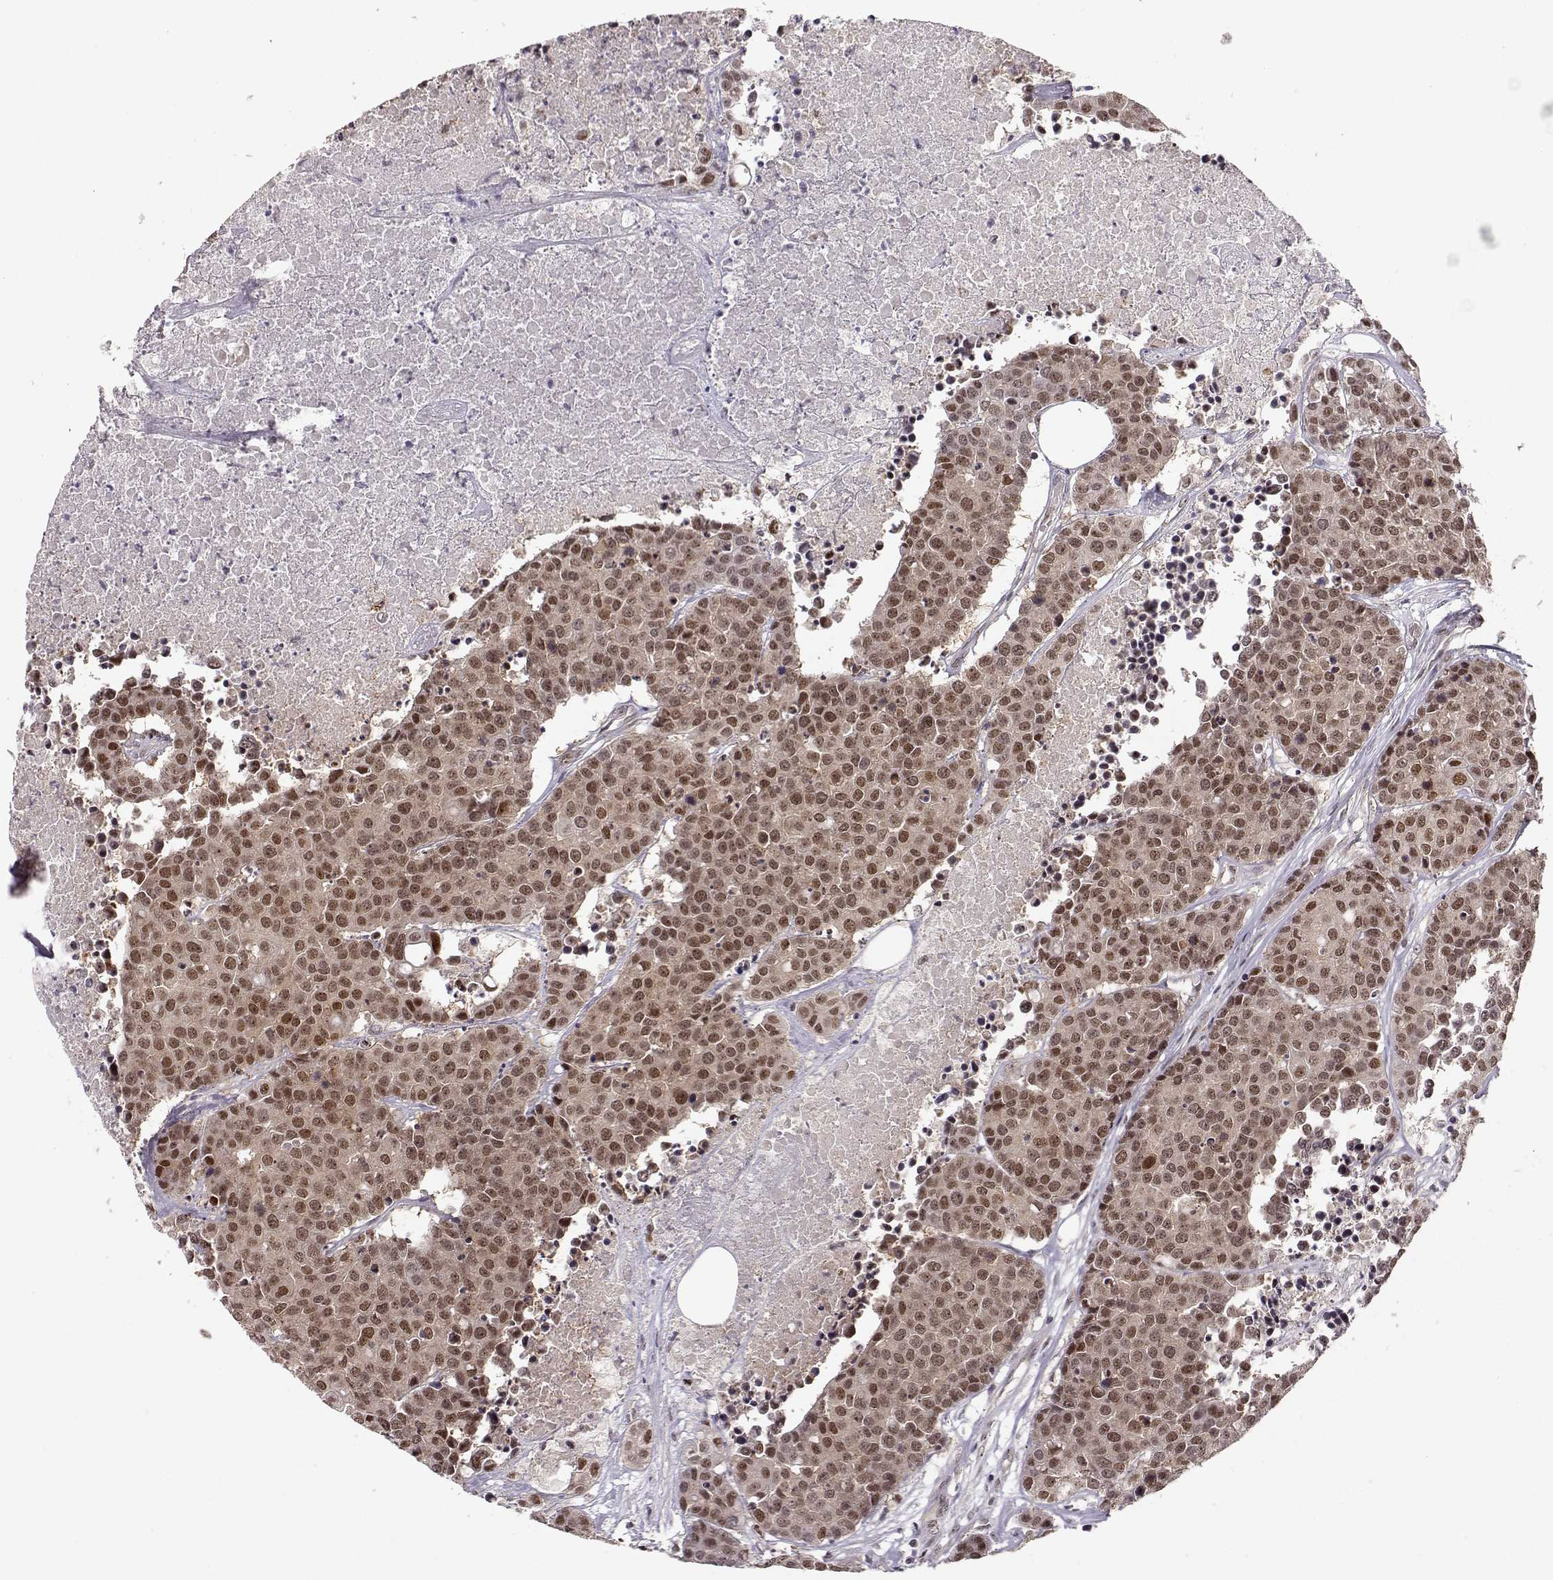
{"staining": {"intensity": "moderate", "quantity": "25%-75%", "location": "cytoplasmic/membranous,nuclear"}, "tissue": "carcinoid", "cell_type": "Tumor cells", "image_type": "cancer", "snomed": [{"axis": "morphology", "description": "Carcinoid, malignant, NOS"}, {"axis": "topography", "description": "Colon"}], "caption": "This image reveals IHC staining of human malignant carcinoid, with medium moderate cytoplasmic/membranous and nuclear positivity in about 25%-75% of tumor cells.", "gene": "CSNK2A1", "patient": {"sex": "male", "age": 81}}